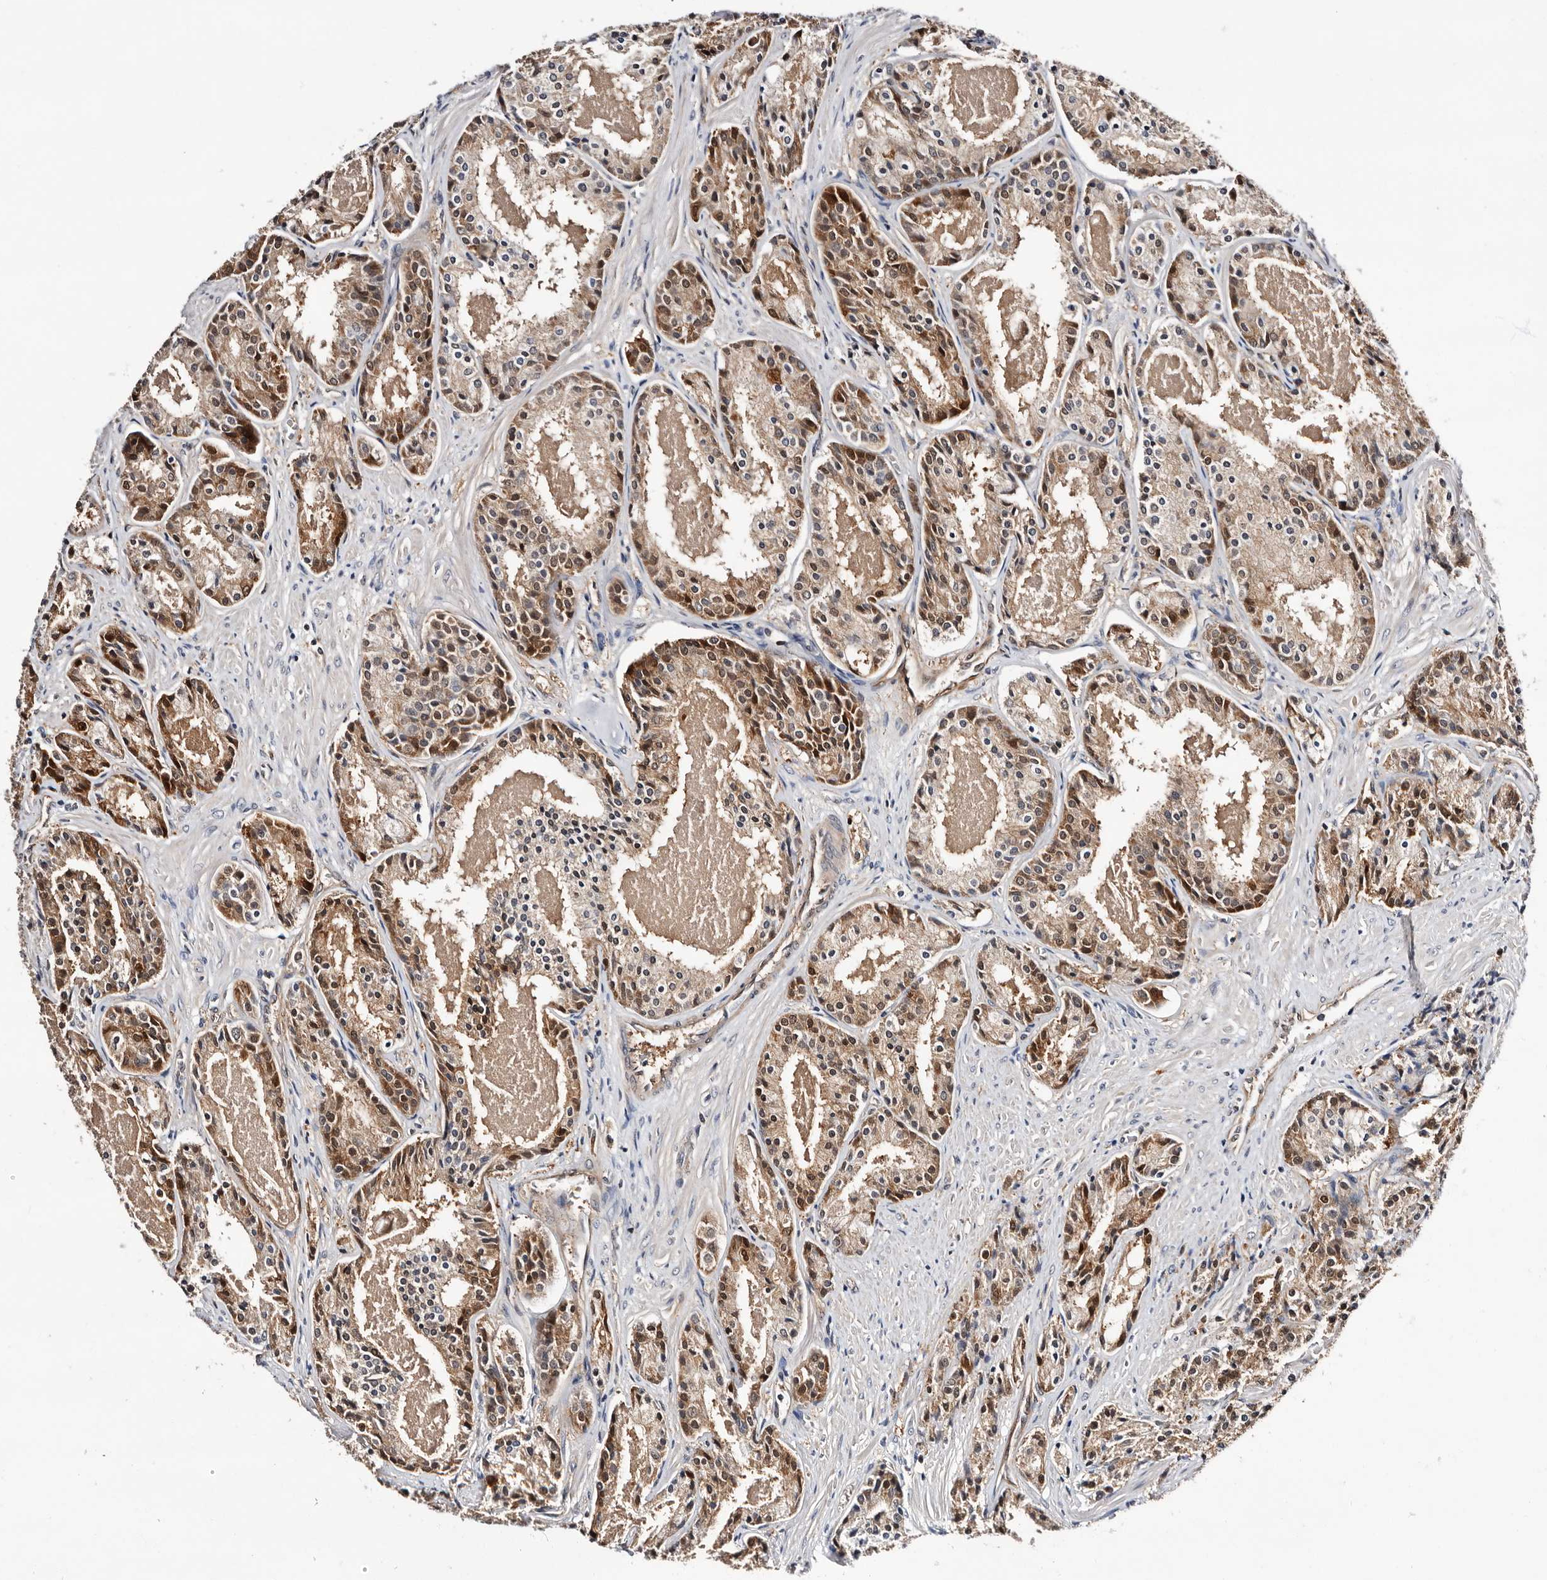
{"staining": {"intensity": "moderate", "quantity": ">75%", "location": "cytoplasmic/membranous,nuclear"}, "tissue": "prostate cancer", "cell_type": "Tumor cells", "image_type": "cancer", "snomed": [{"axis": "morphology", "description": "Adenocarcinoma, High grade"}, {"axis": "topography", "description": "Prostate"}], "caption": "Human prostate cancer (high-grade adenocarcinoma) stained with a brown dye exhibits moderate cytoplasmic/membranous and nuclear positive positivity in approximately >75% of tumor cells.", "gene": "TP53I3", "patient": {"sex": "male", "age": 60}}